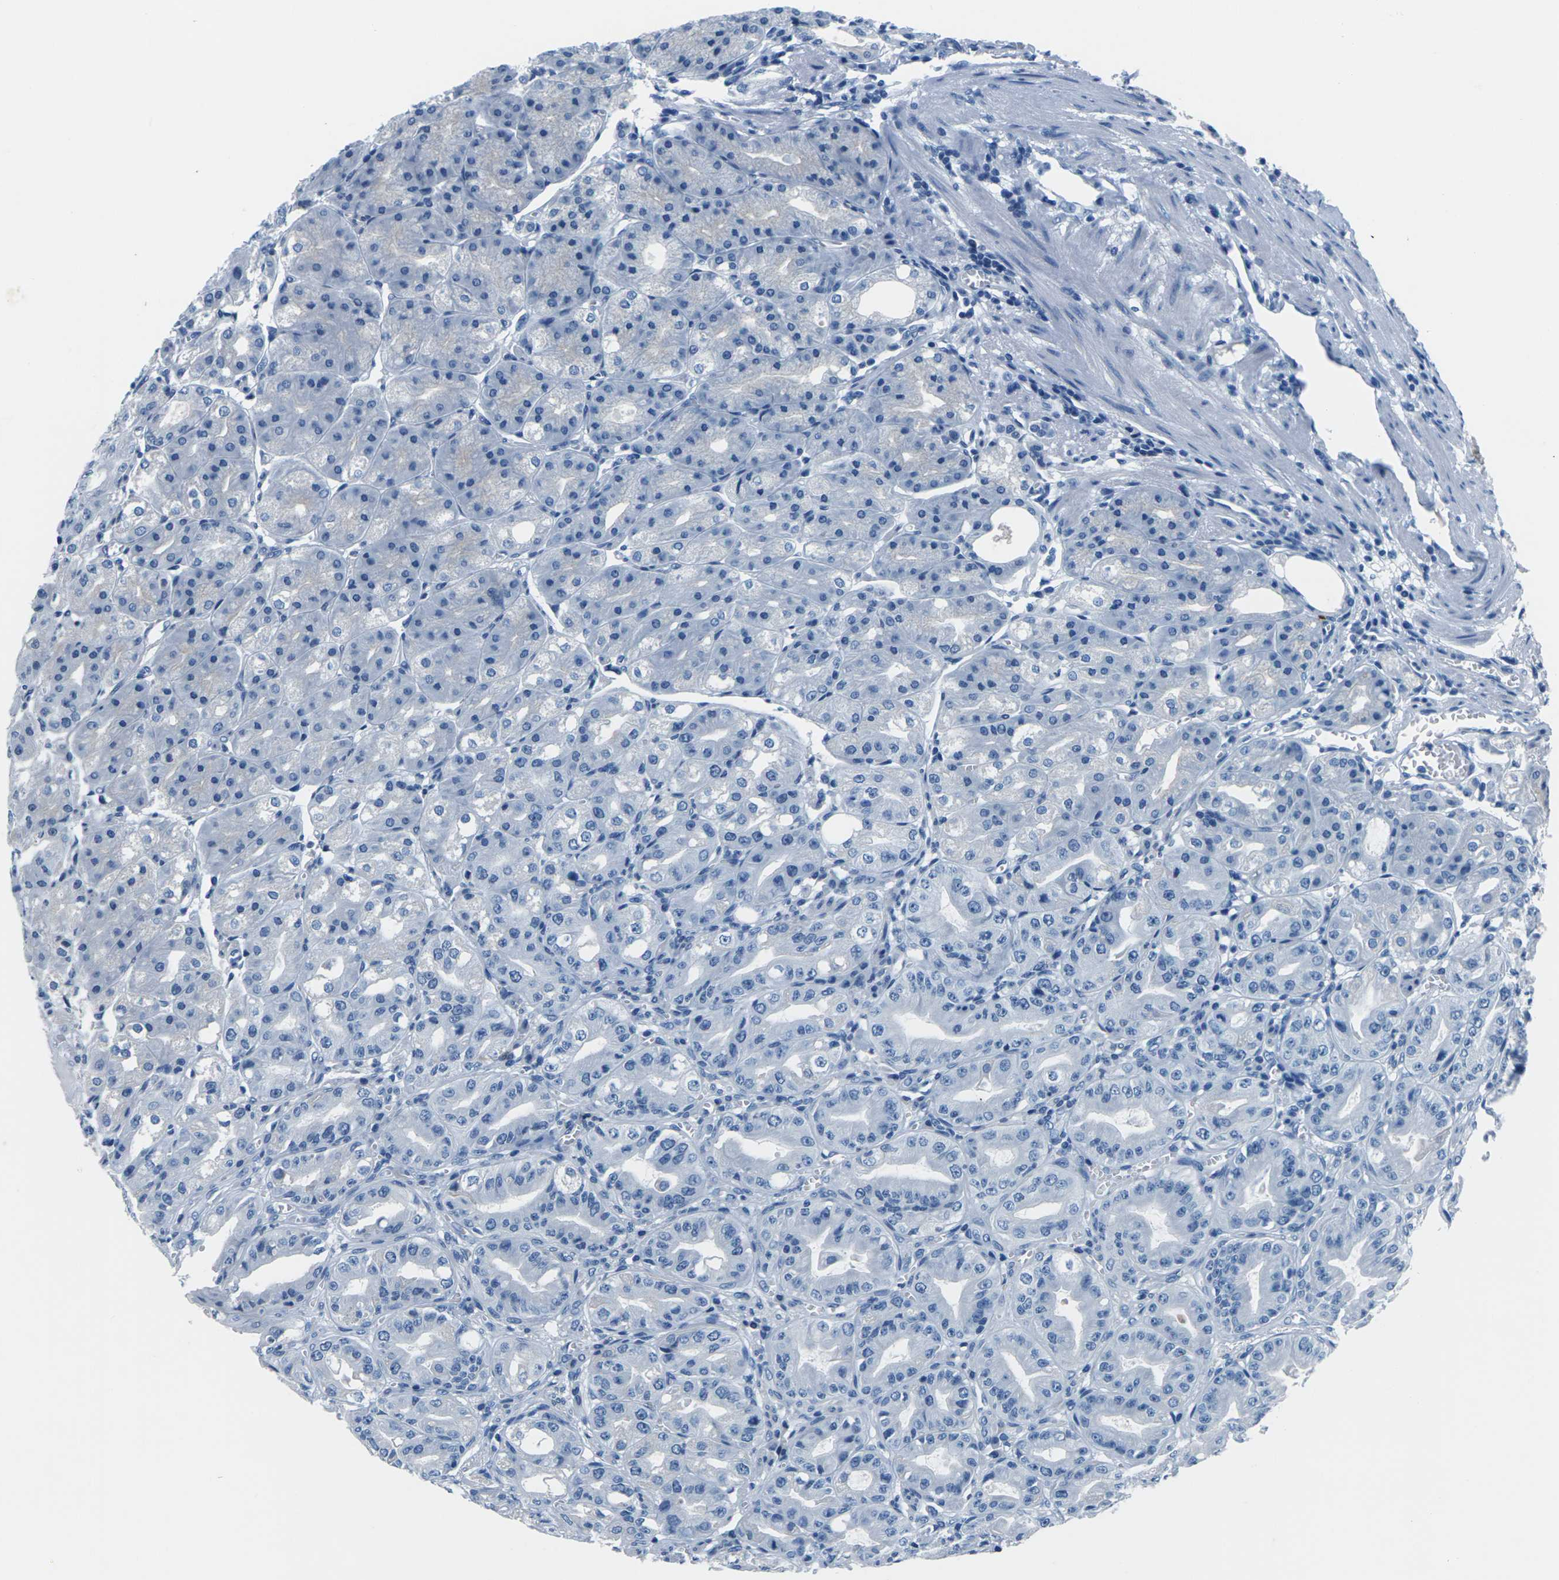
{"staining": {"intensity": "negative", "quantity": "none", "location": "none"}, "tissue": "stomach", "cell_type": "Glandular cells", "image_type": "normal", "snomed": [{"axis": "morphology", "description": "Normal tissue, NOS"}, {"axis": "topography", "description": "Stomach, lower"}], "caption": "Benign stomach was stained to show a protein in brown. There is no significant staining in glandular cells. Nuclei are stained in blue.", "gene": "UMOD", "patient": {"sex": "male", "age": 71}}